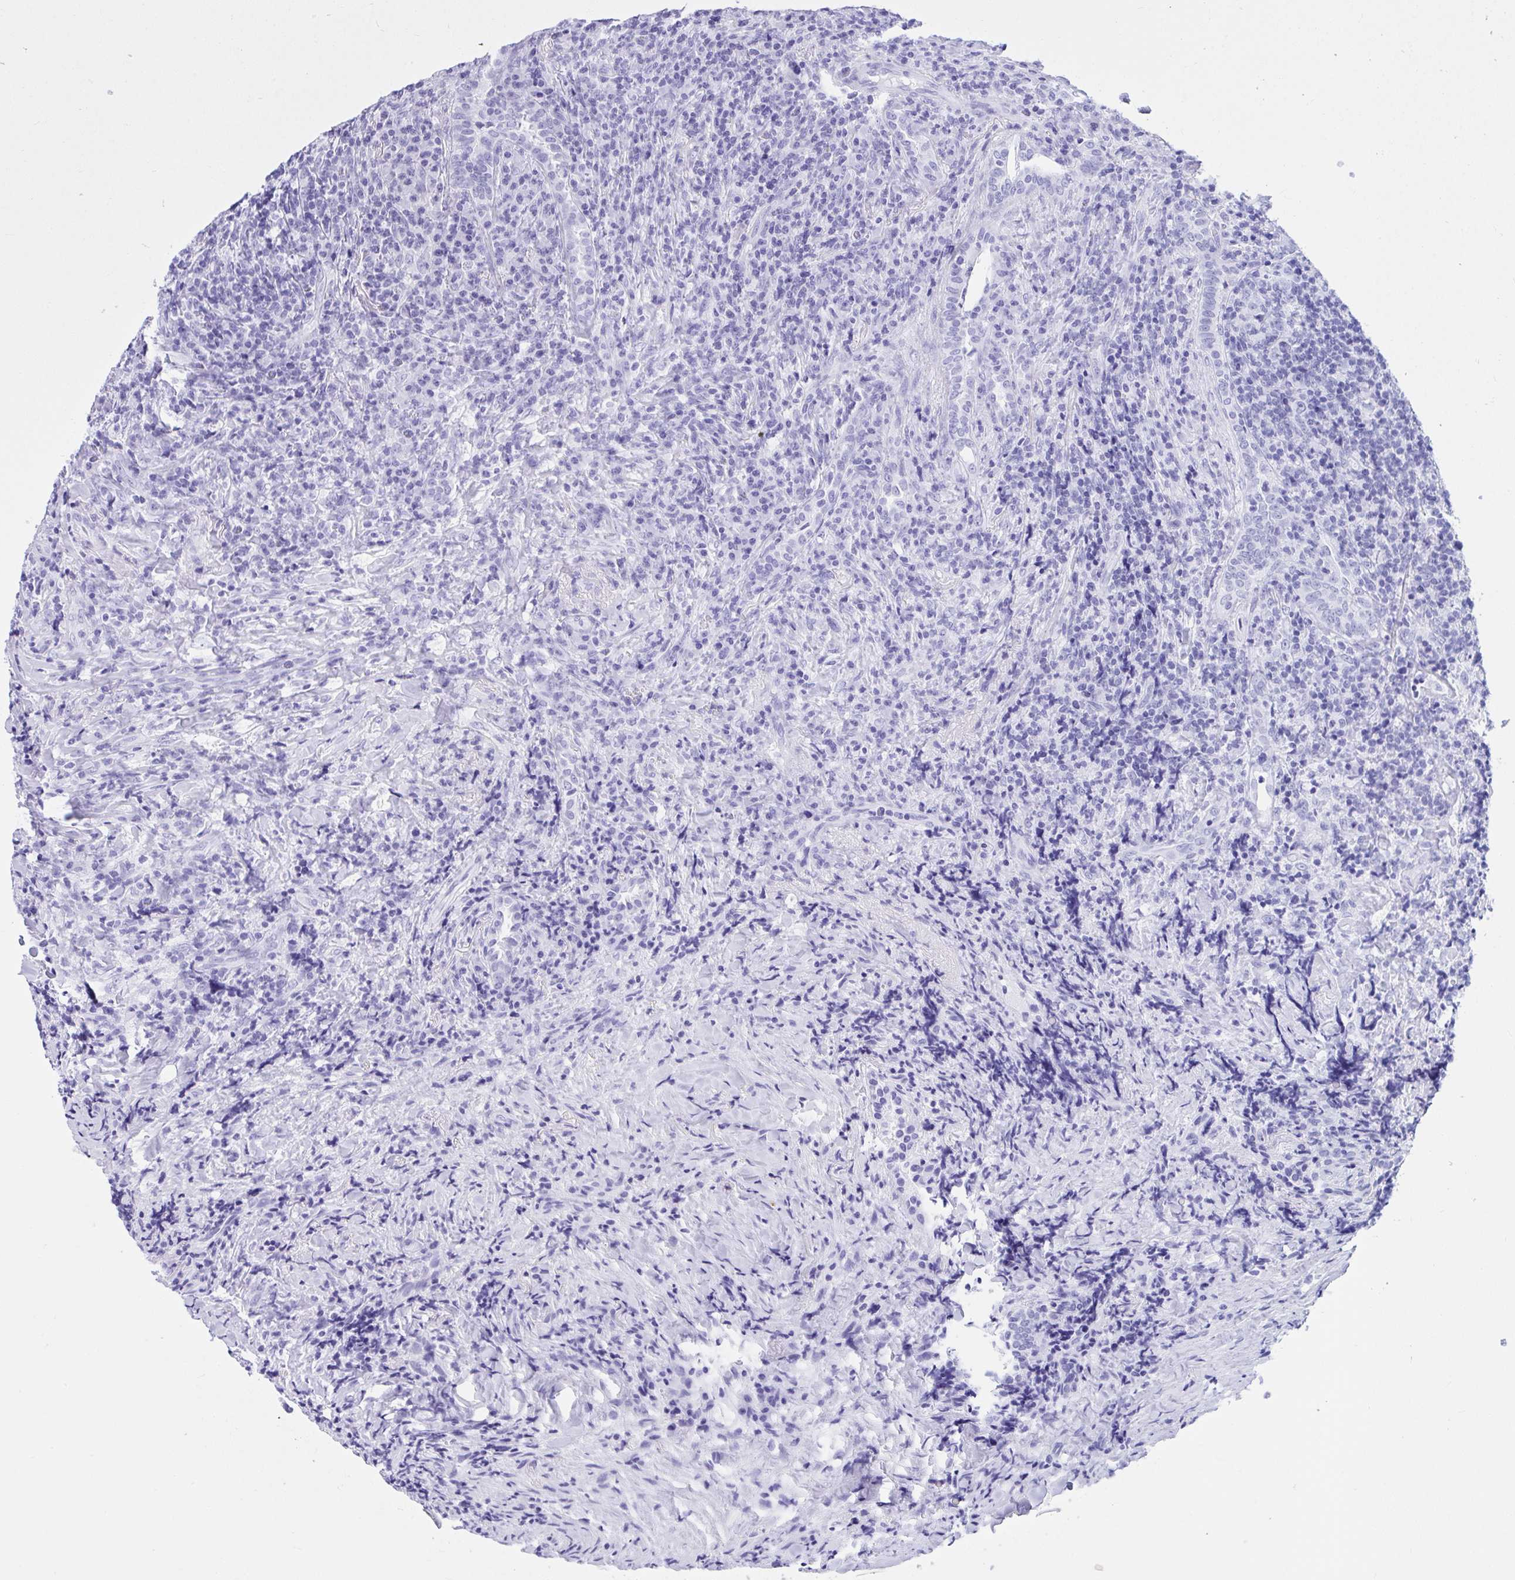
{"staining": {"intensity": "negative", "quantity": "none", "location": "none"}, "tissue": "lymphoma", "cell_type": "Tumor cells", "image_type": "cancer", "snomed": [{"axis": "morphology", "description": "Hodgkin's disease, NOS"}, {"axis": "topography", "description": "Lung"}], "caption": "Human lymphoma stained for a protein using immunohistochemistry (IHC) displays no positivity in tumor cells.", "gene": "TLN2", "patient": {"sex": "male", "age": 17}}